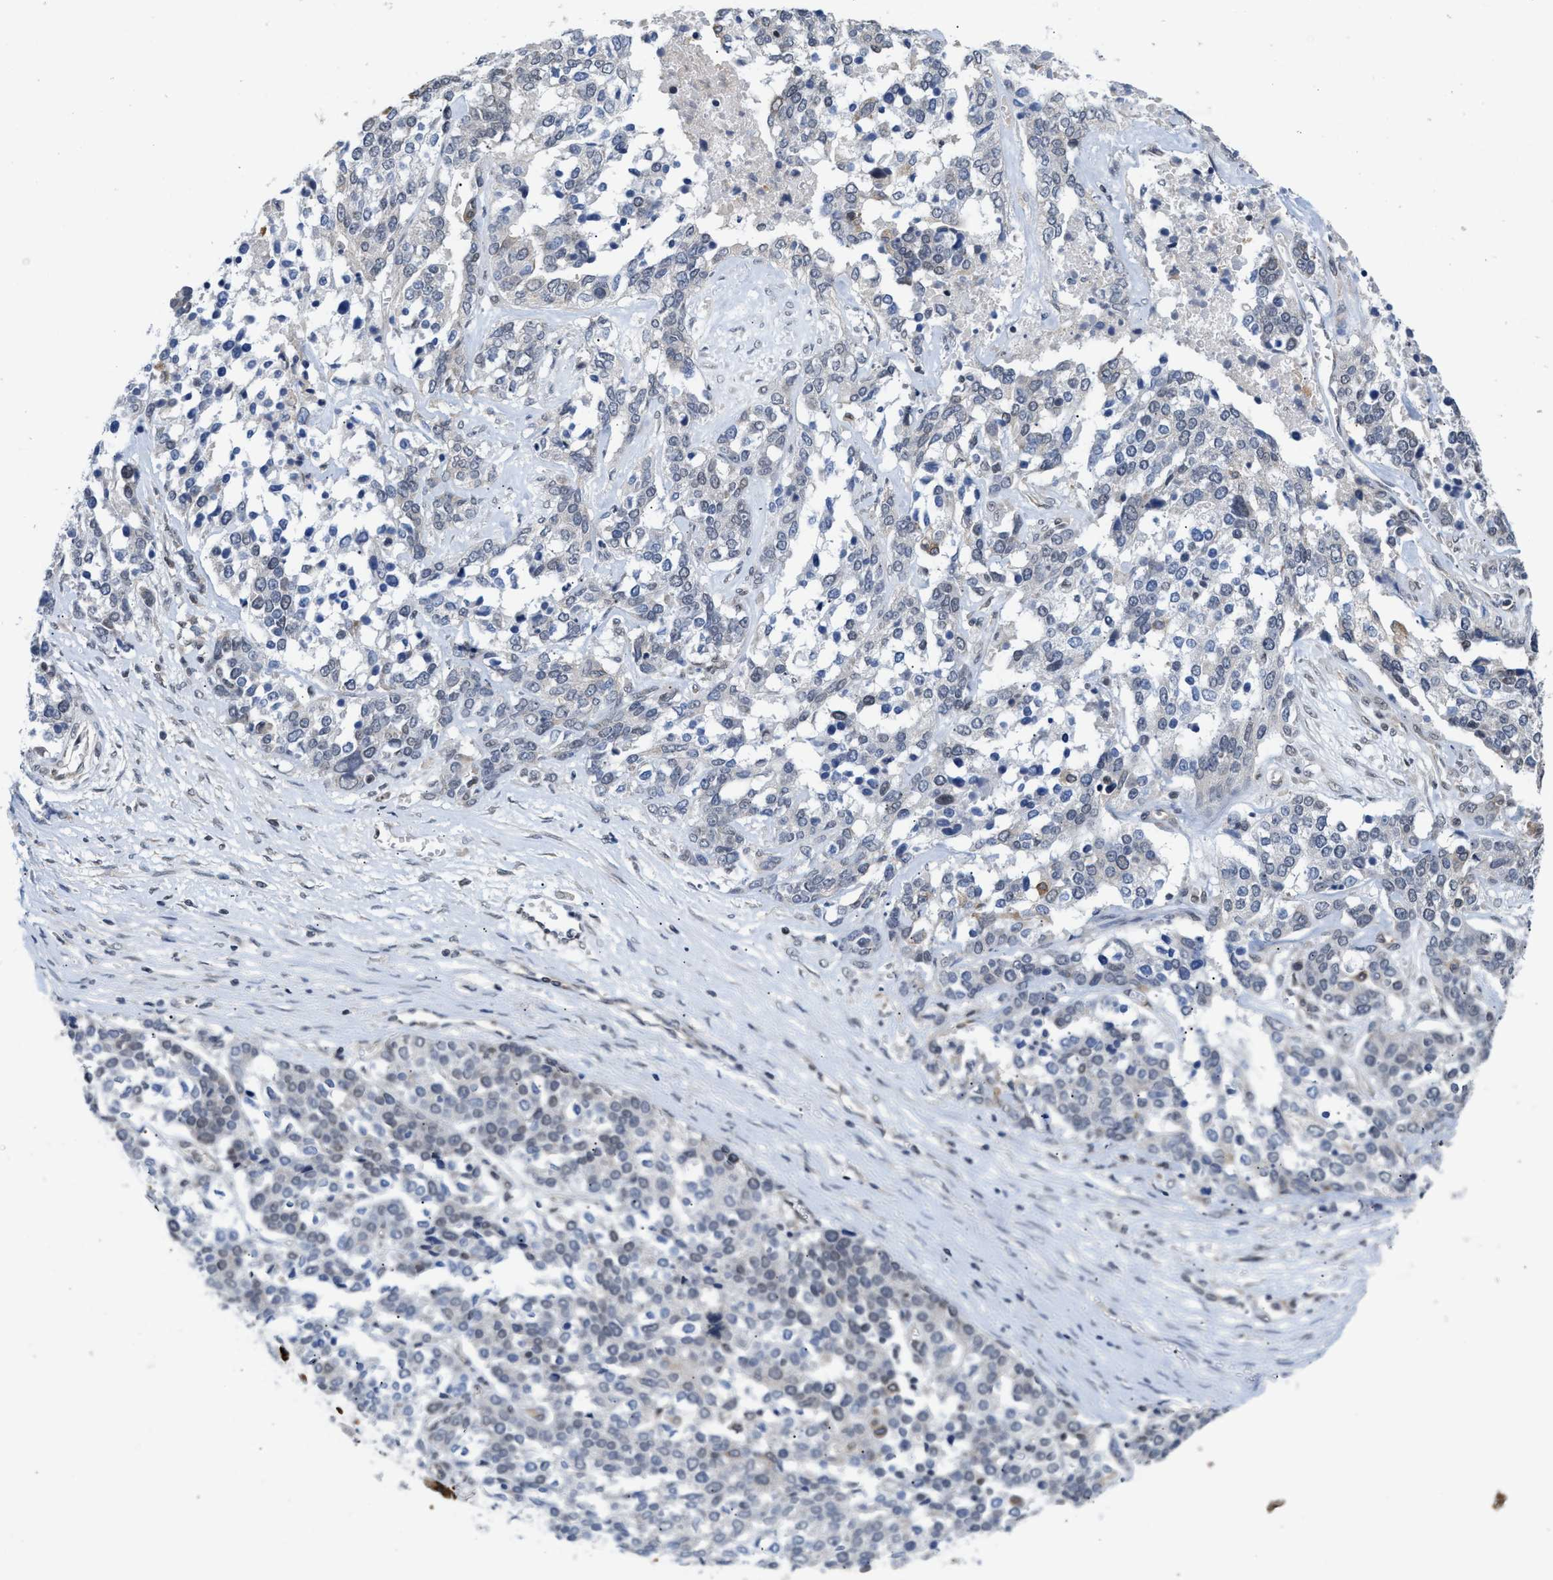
{"staining": {"intensity": "weak", "quantity": "<25%", "location": "nuclear"}, "tissue": "ovarian cancer", "cell_type": "Tumor cells", "image_type": "cancer", "snomed": [{"axis": "morphology", "description": "Cystadenocarcinoma, serous, NOS"}, {"axis": "topography", "description": "Ovary"}], "caption": "Ovarian cancer stained for a protein using immunohistochemistry (IHC) reveals no staining tumor cells.", "gene": "TXNRD3", "patient": {"sex": "female", "age": 44}}